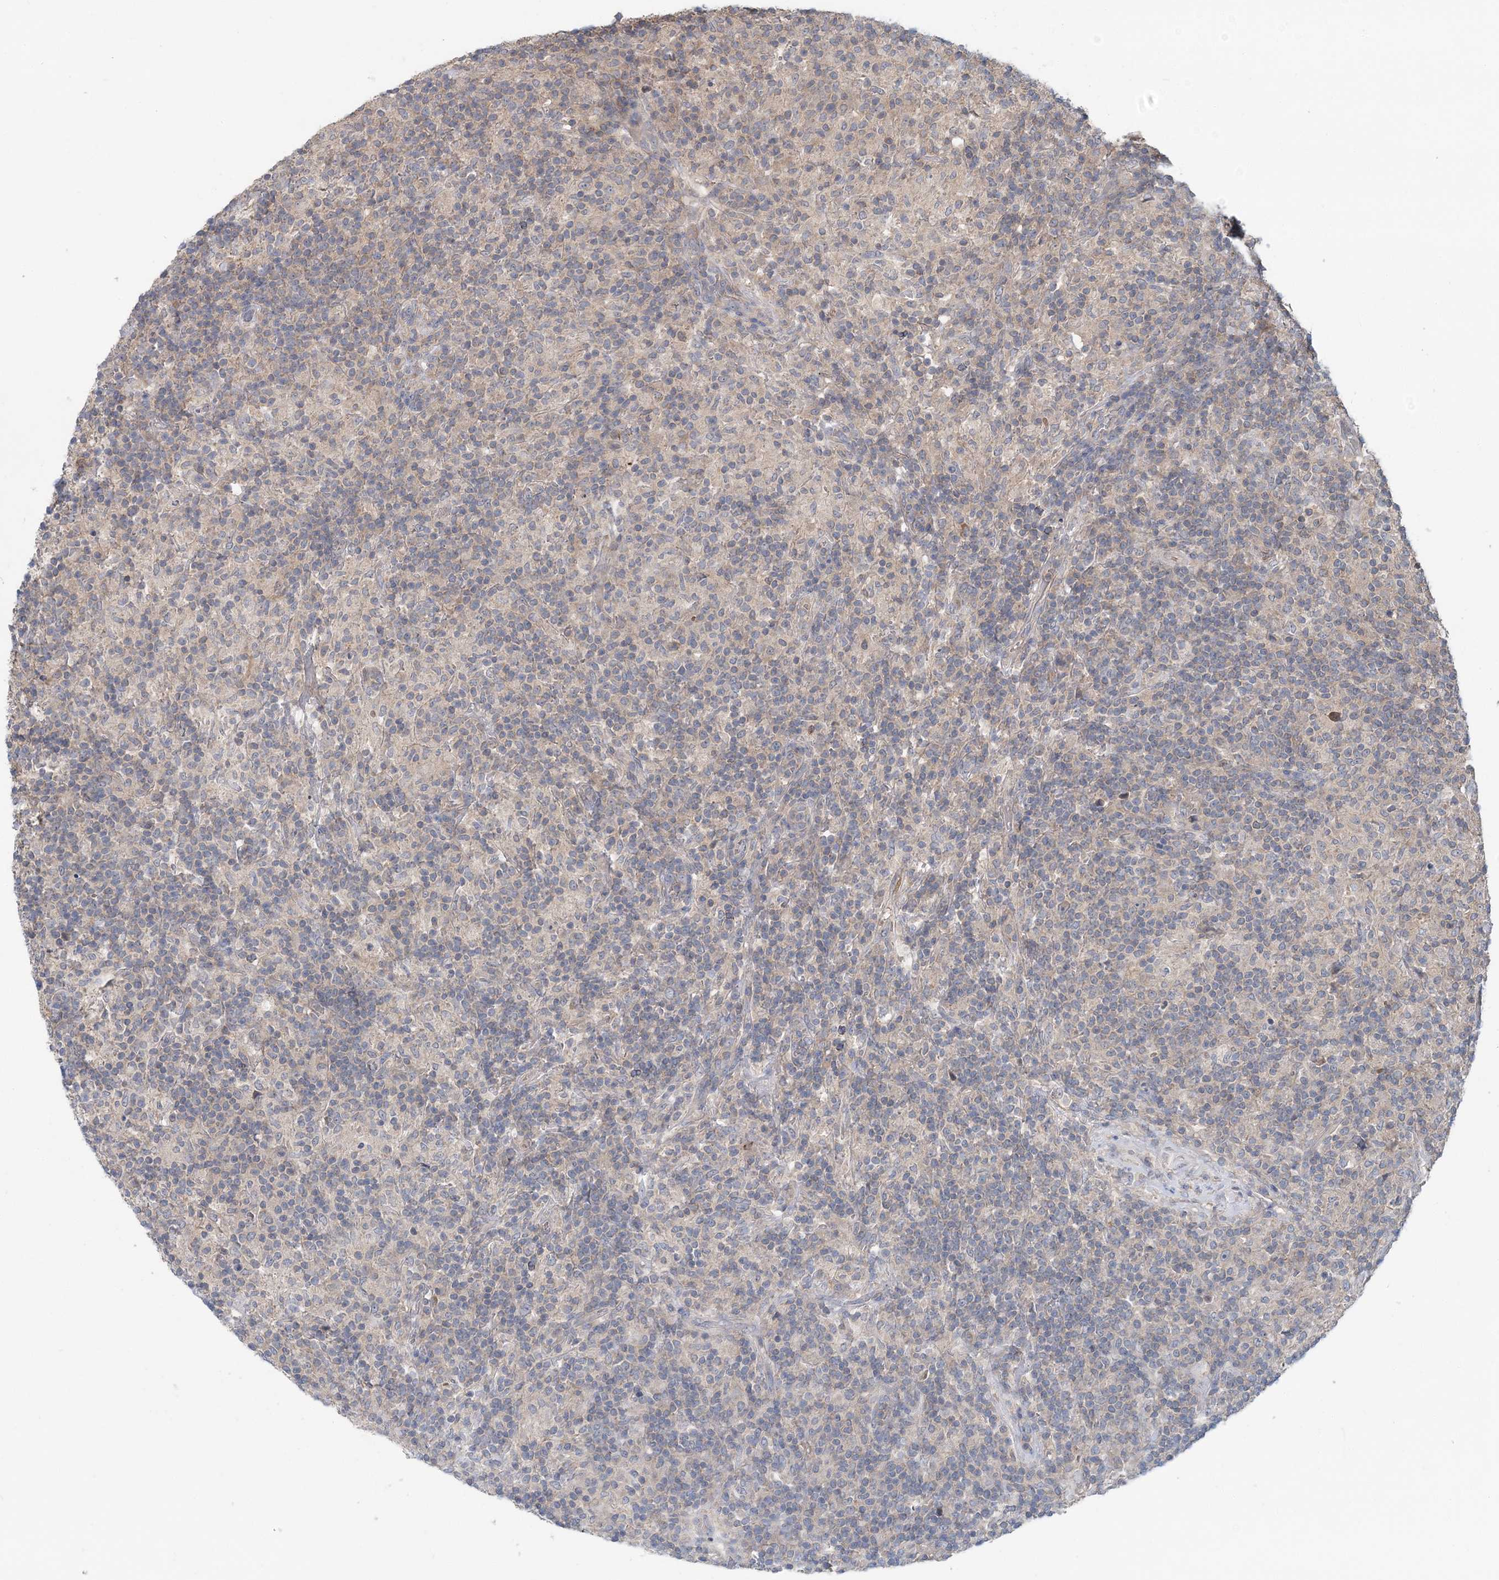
{"staining": {"intensity": "negative", "quantity": "none", "location": "none"}, "tissue": "lymphoma", "cell_type": "Tumor cells", "image_type": "cancer", "snomed": [{"axis": "morphology", "description": "Hodgkin's disease, NOS"}, {"axis": "topography", "description": "Lymph node"}], "caption": "DAB immunohistochemical staining of lymphoma exhibits no significant staining in tumor cells.", "gene": "RNF25", "patient": {"sex": "male", "age": 70}}